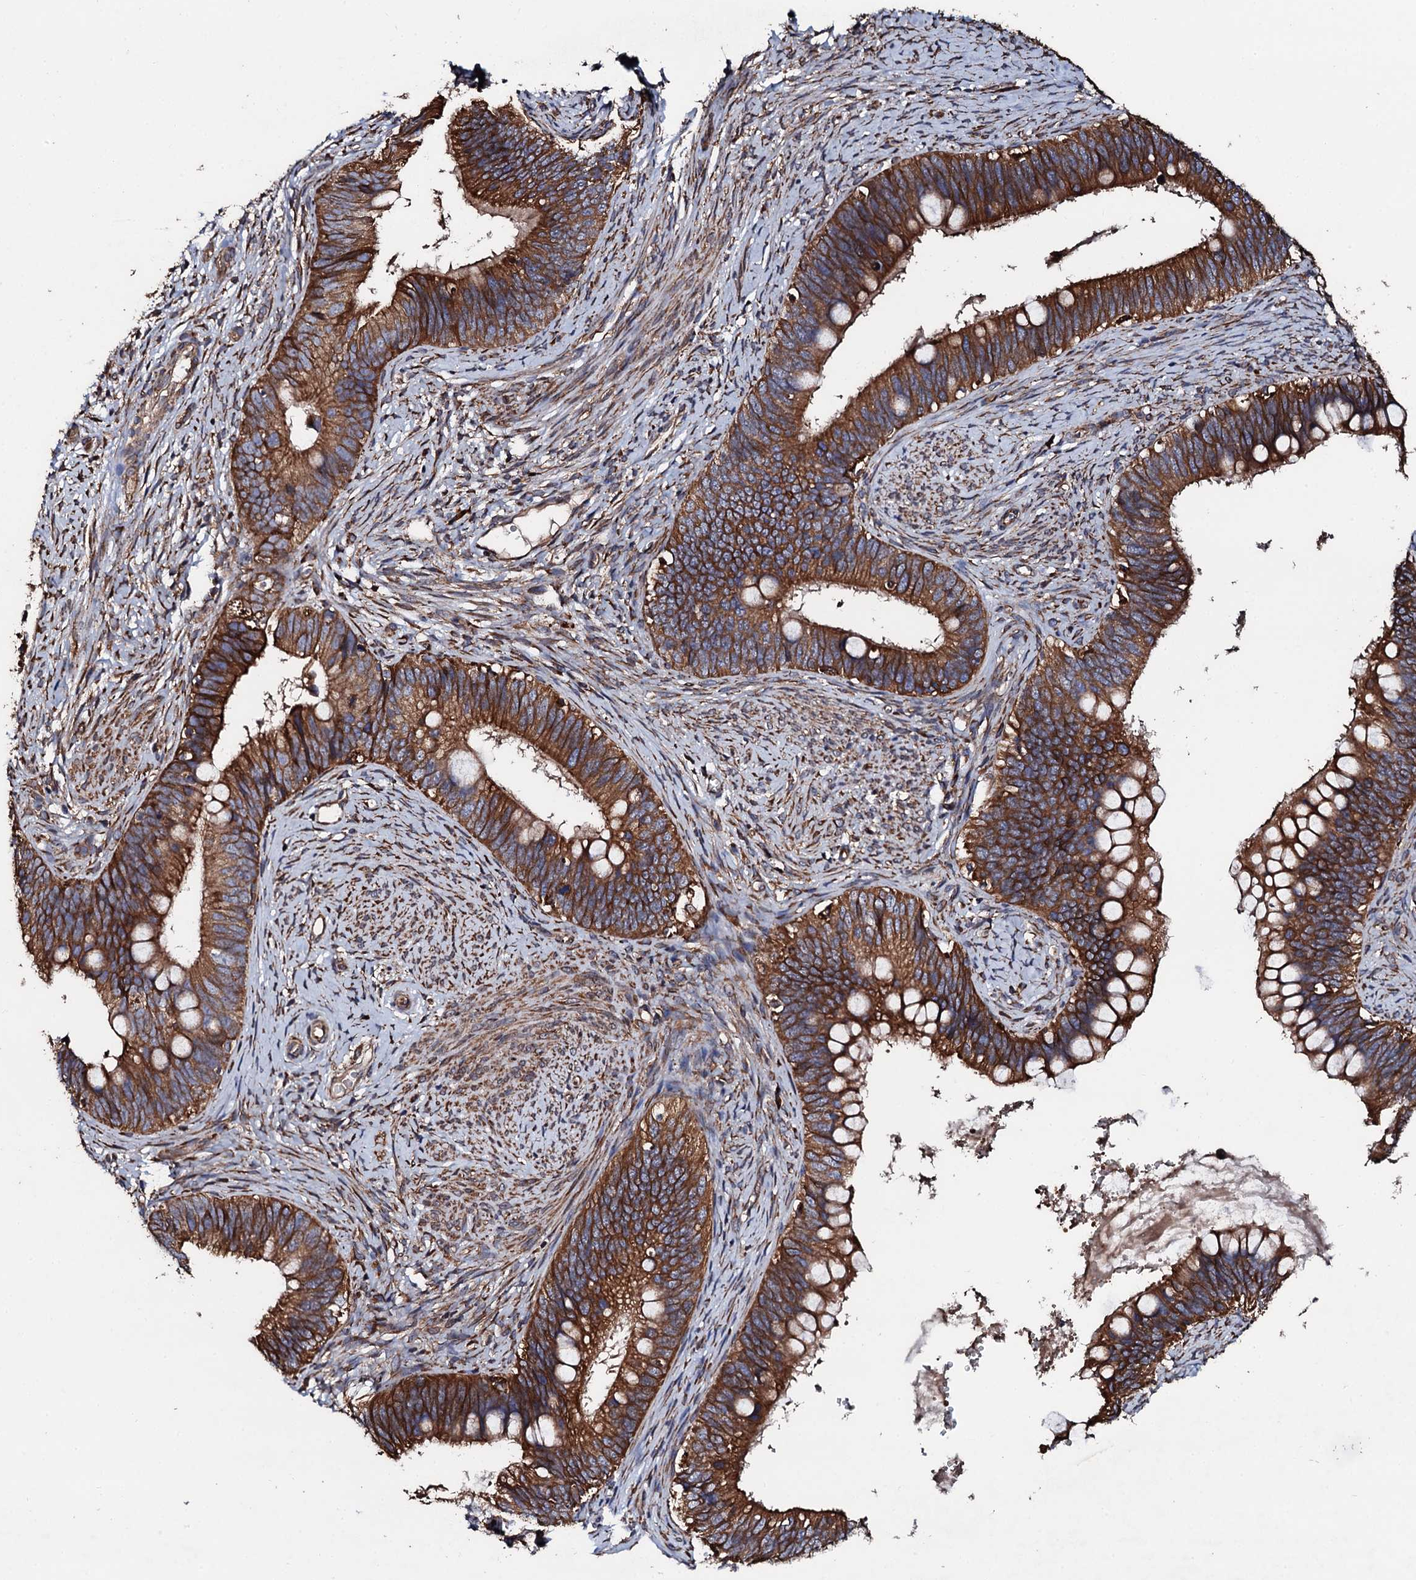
{"staining": {"intensity": "strong", "quantity": ">75%", "location": "cytoplasmic/membranous"}, "tissue": "cervical cancer", "cell_type": "Tumor cells", "image_type": "cancer", "snomed": [{"axis": "morphology", "description": "Adenocarcinoma, NOS"}, {"axis": "topography", "description": "Cervix"}], "caption": "Immunohistochemical staining of human cervical cancer (adenocarcinoma) shows high levels of strong cytoplasmic/membranous protein staining in about >75% of tumor cells.", "gene": "CKAP5", "patient": {"sex": "female", "age": 42}}